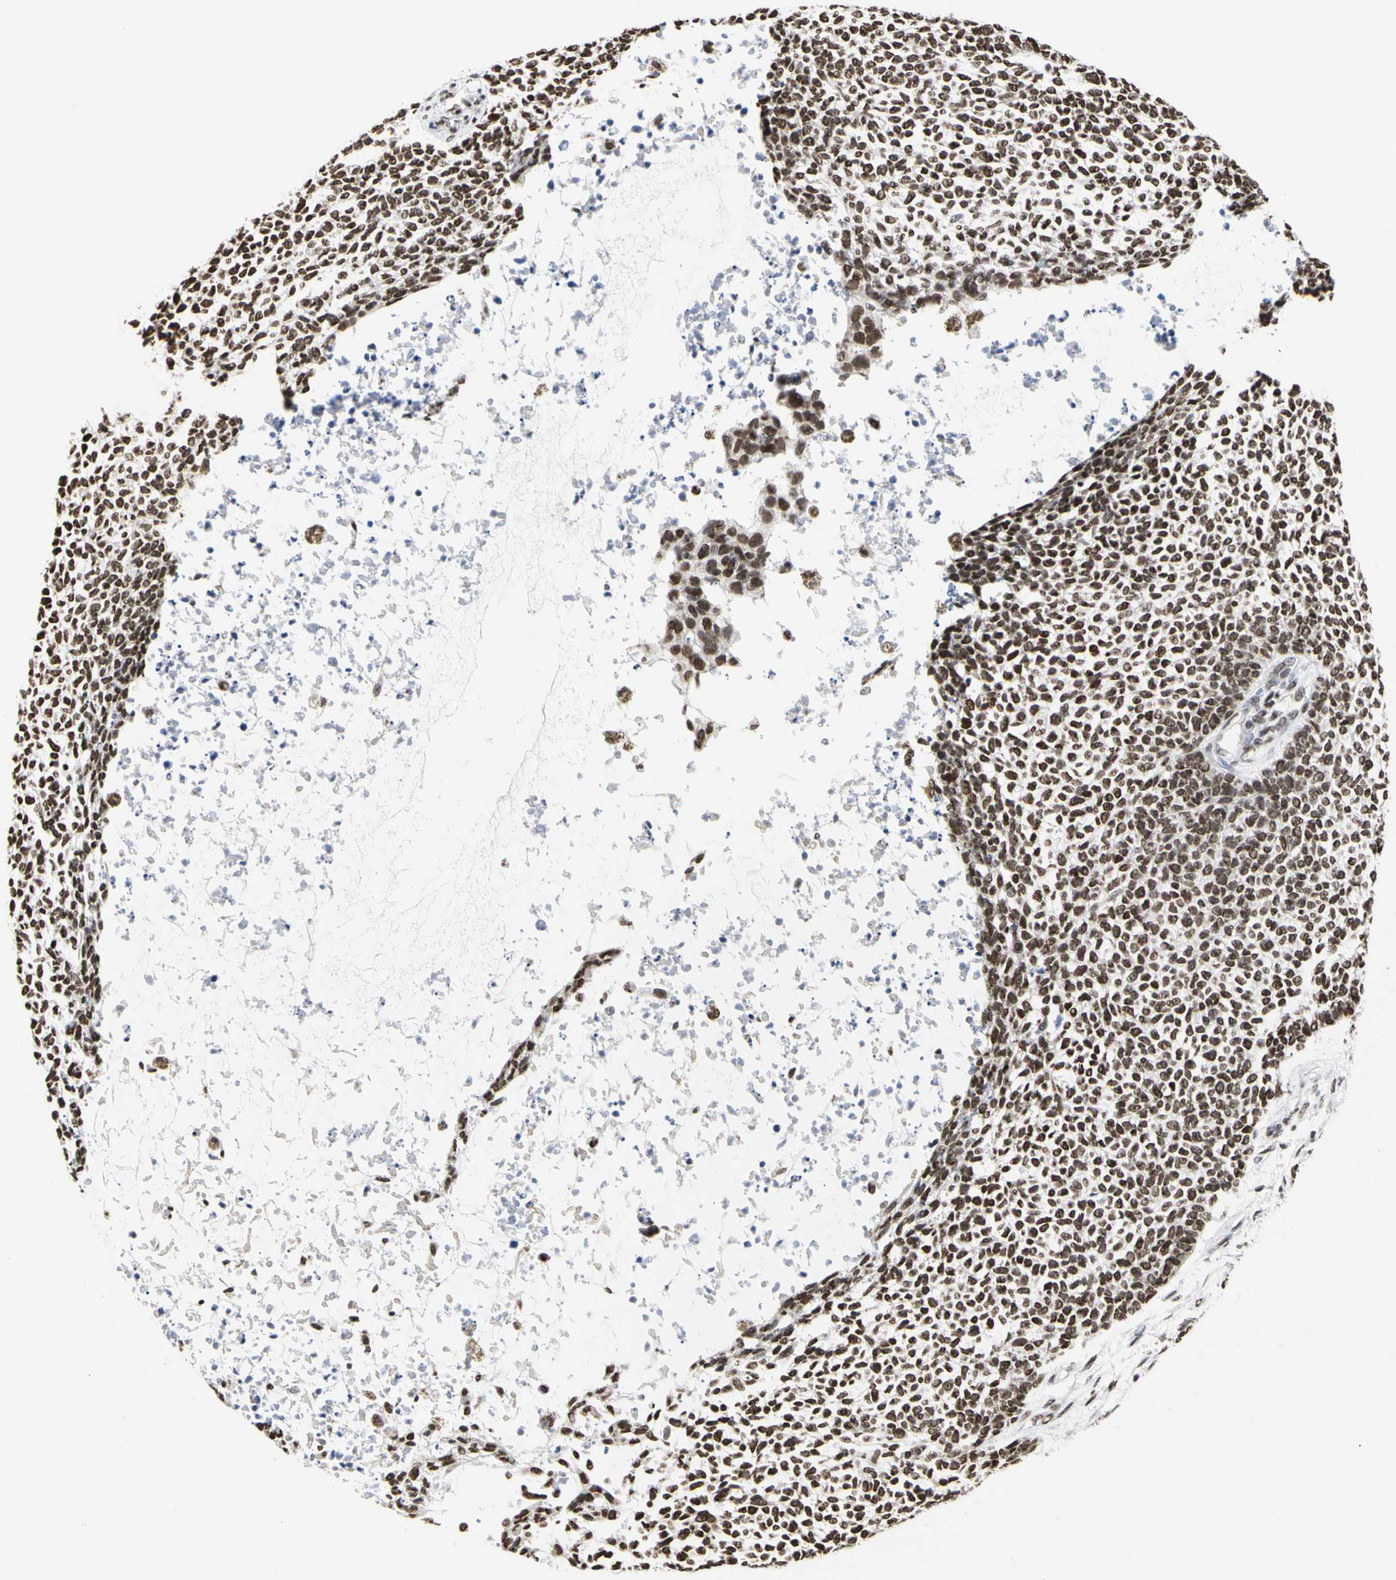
{"staining": {"intensity": "moderate", "quantity": ">75%", "location": "nuclear"}, "tissue": "skin cancer", "cell_type": "Tumor cells", "image_type": "cancer", "snomed": [{"axis": "morphology", "description": "Basal cell carcinoma"}, {"axis": "topography", "description": "Skin"}], "caption": "Protein expression analysis of skin cancer (basal cell carcinoma) displays moderate nuclear staining in about >75% of tumor cells.", "gene": "PRMT3", "patient": {"sex": "female", "age": 84}}